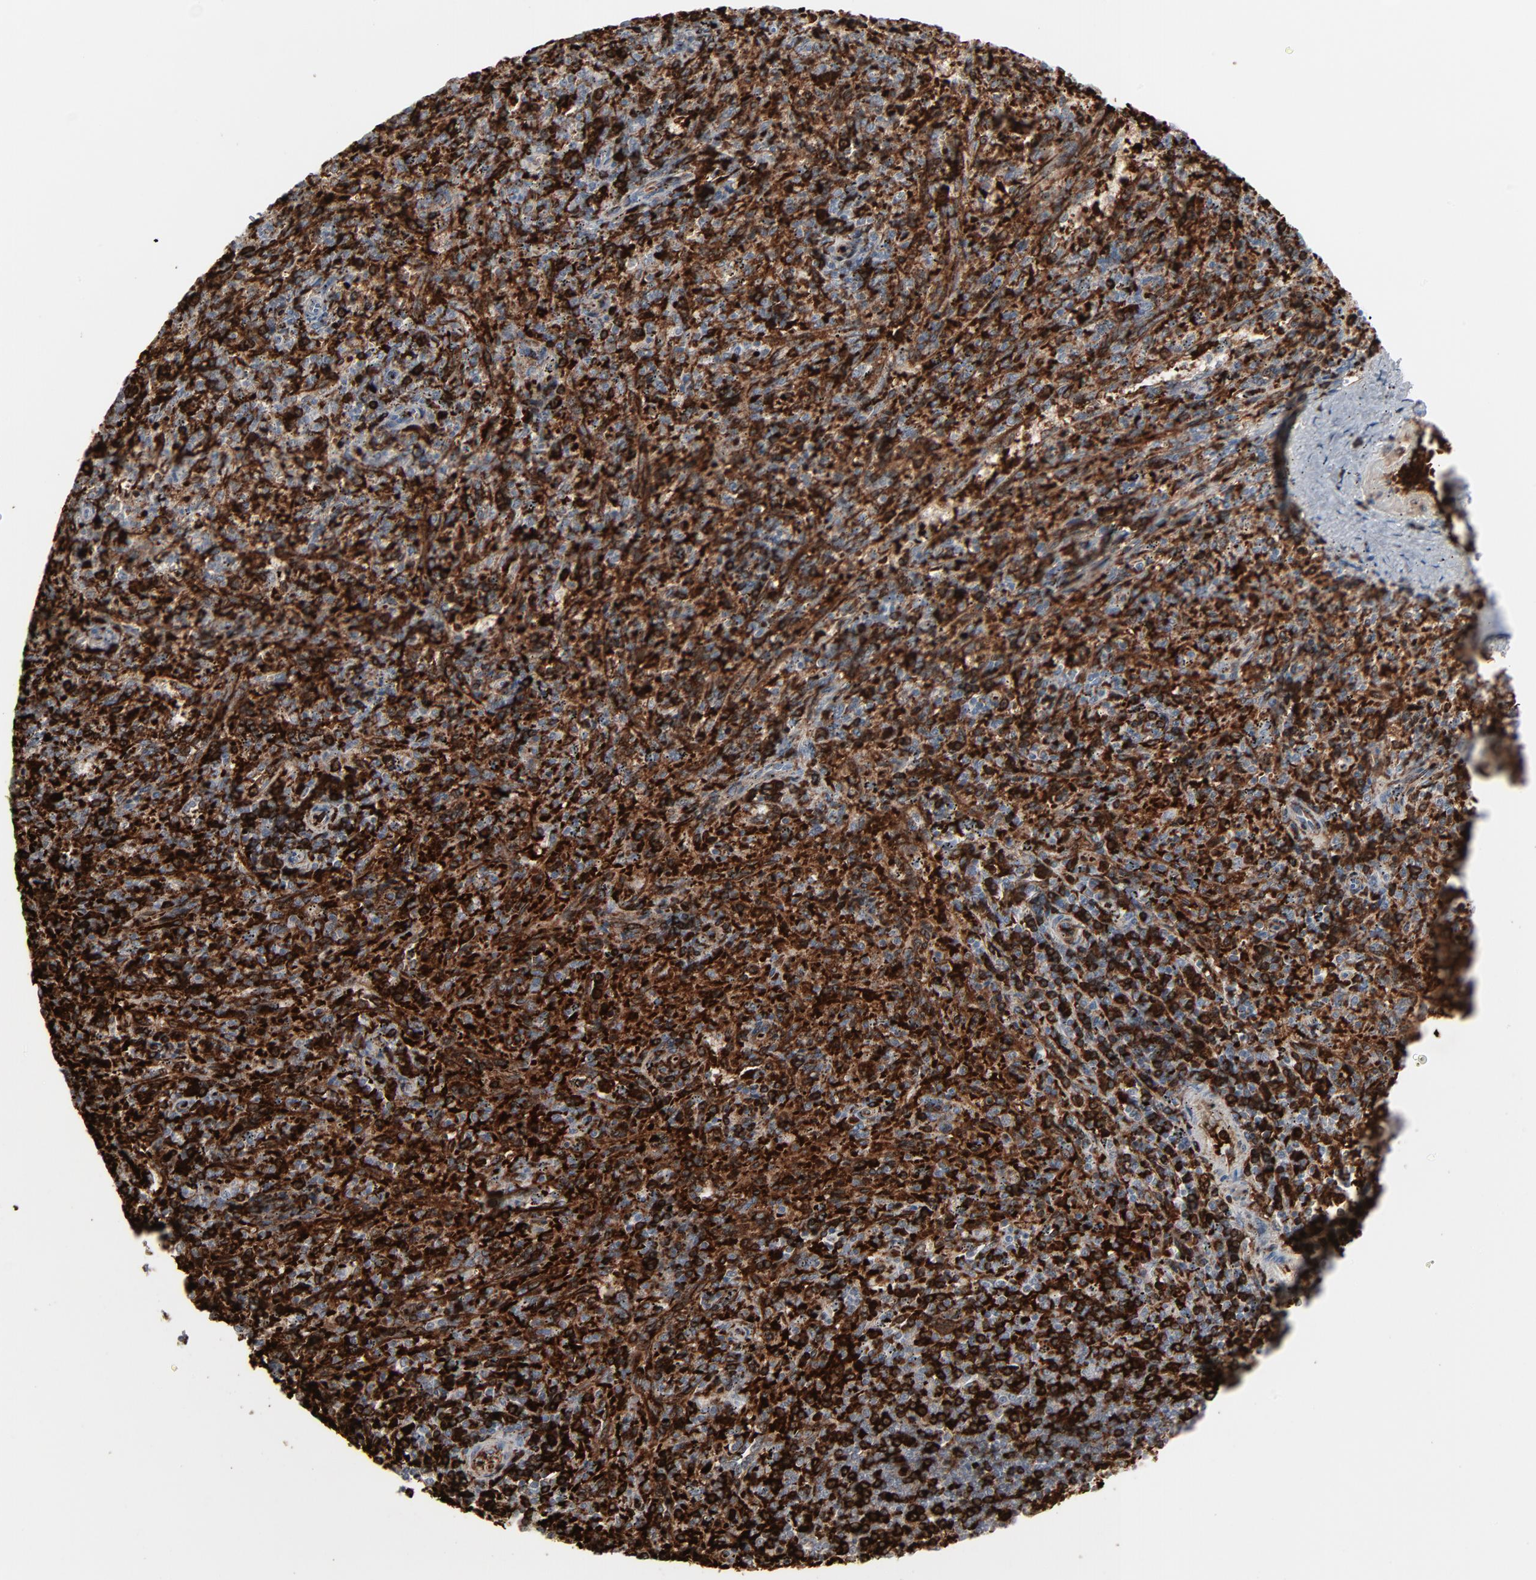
{"staining": {"intensity": "strong", "quantity": "25%-75%", "location": "cytoplasmic/membranous,nuclear"}, "tissue": "spleen", "cell_type": "Cells in red pulp", "image_type": "normal", "snomed": [{"axis": "morphology", "description": "Normal tissue, NOS"}, {"axis": "topography", "description": "Spleen"}], "caption": "IHC micrograph of unremarkable human spleen stained for a protein (brown), which exhibits high levels of strong cytoplasmic/membranous,nuclear expression in about 25%-75% of cells in red pulp.", "gene": "SAGE1", "patient": {"sex": "female", "age": 10}}